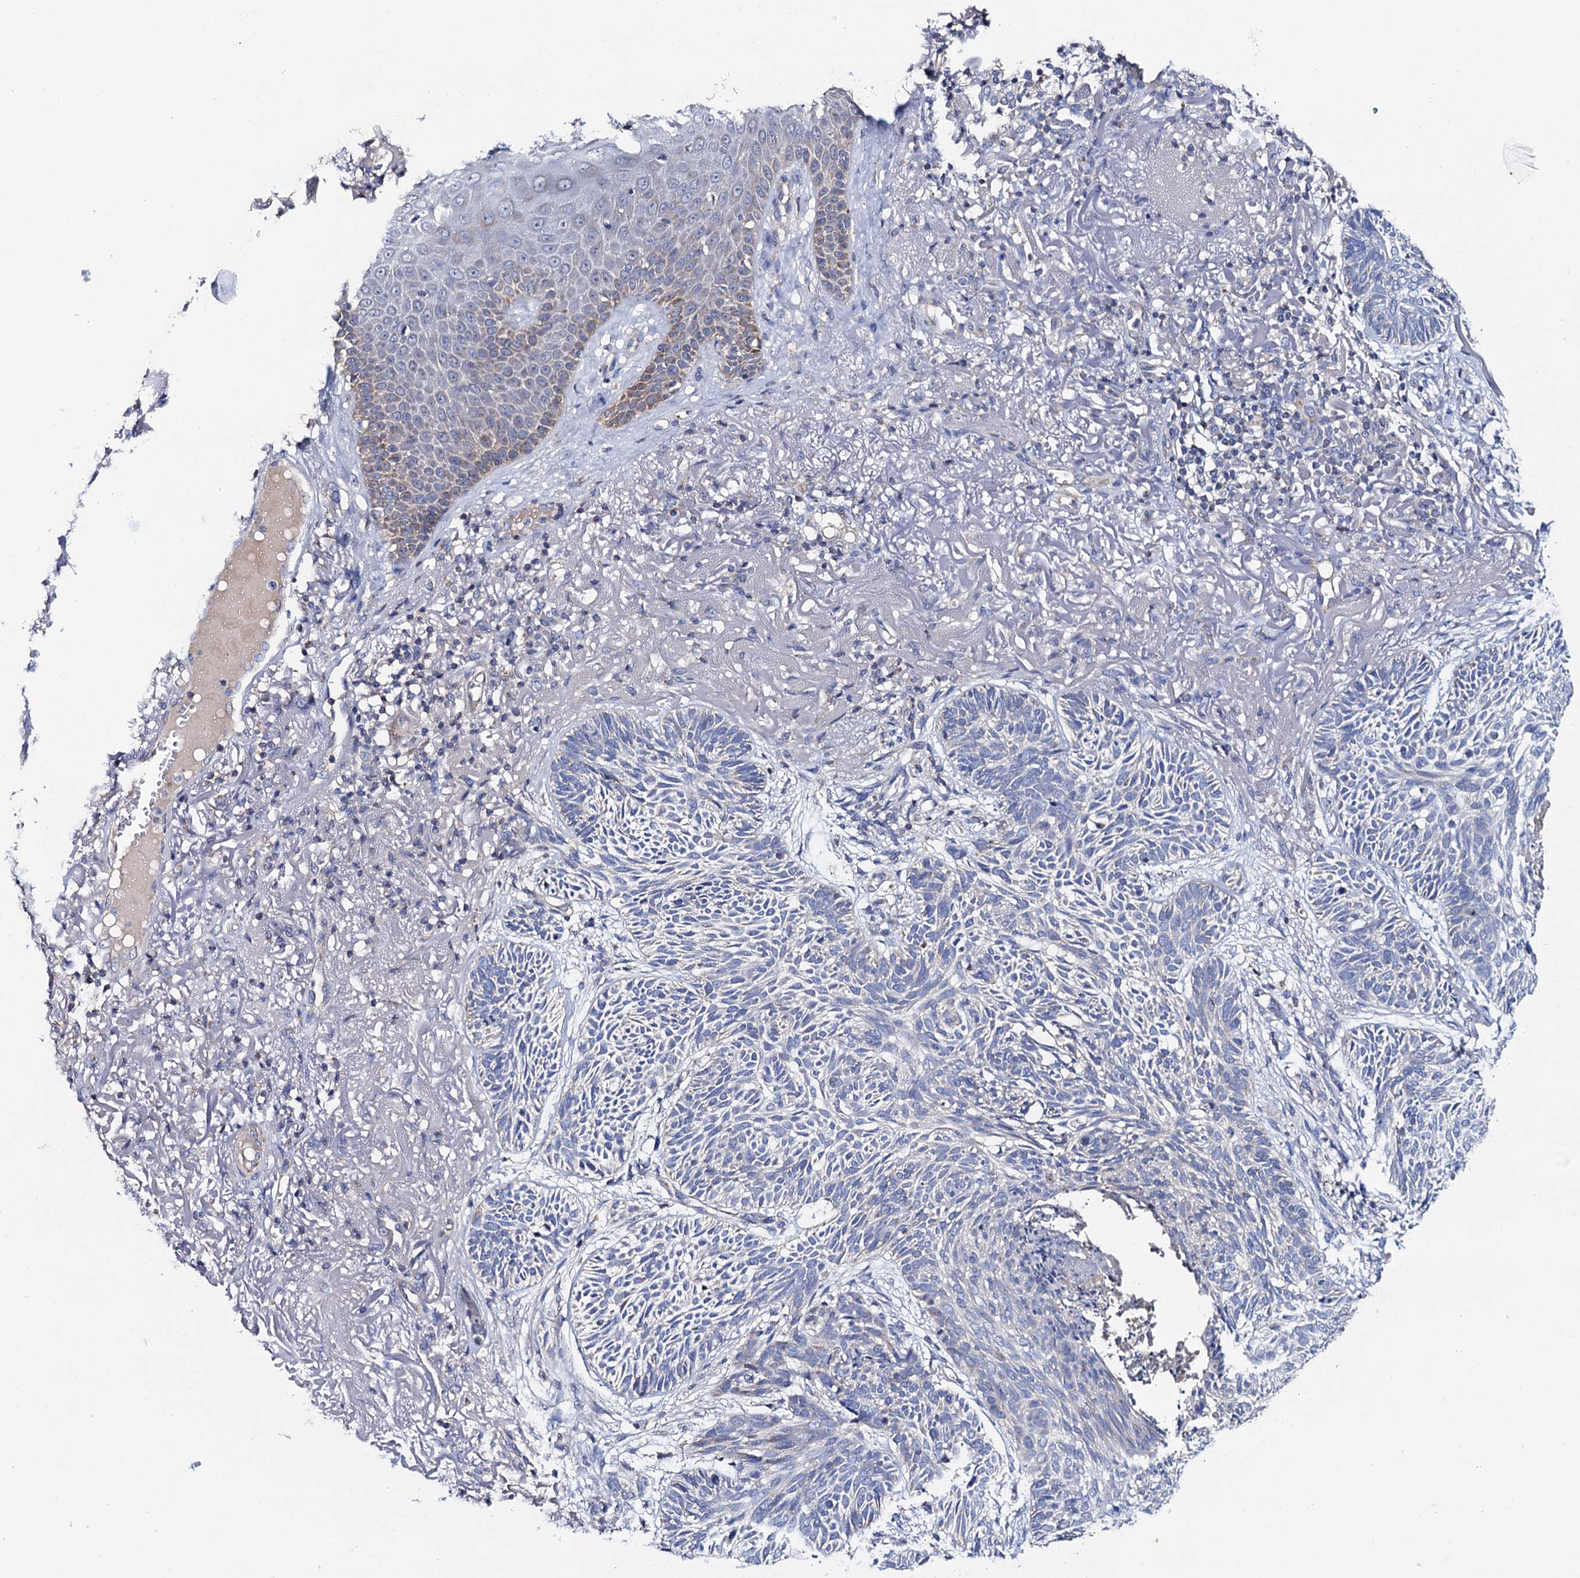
{"staining": {"intensity": "negative", "quantity": "none", "location": "none"}, "tissue": "skin cancer", "cell_type": "Tumor cells", "image_type": "cancer", "snomed": [{"axis": "morphology", "description": "Normal tissue, NOS"}, {"axis": "morphology", "description": "Basal cell carcinoma"}, {"axis": "topography", "description": "Skin"}], "caption": "Human skin cancer (basal cell carcinoma) stained for a protein using immunohistochemistry (IHC) reveals no staining in tumor cells.", "gene": "MRPL48", "patient": {"sex": "male", "age": 66}}